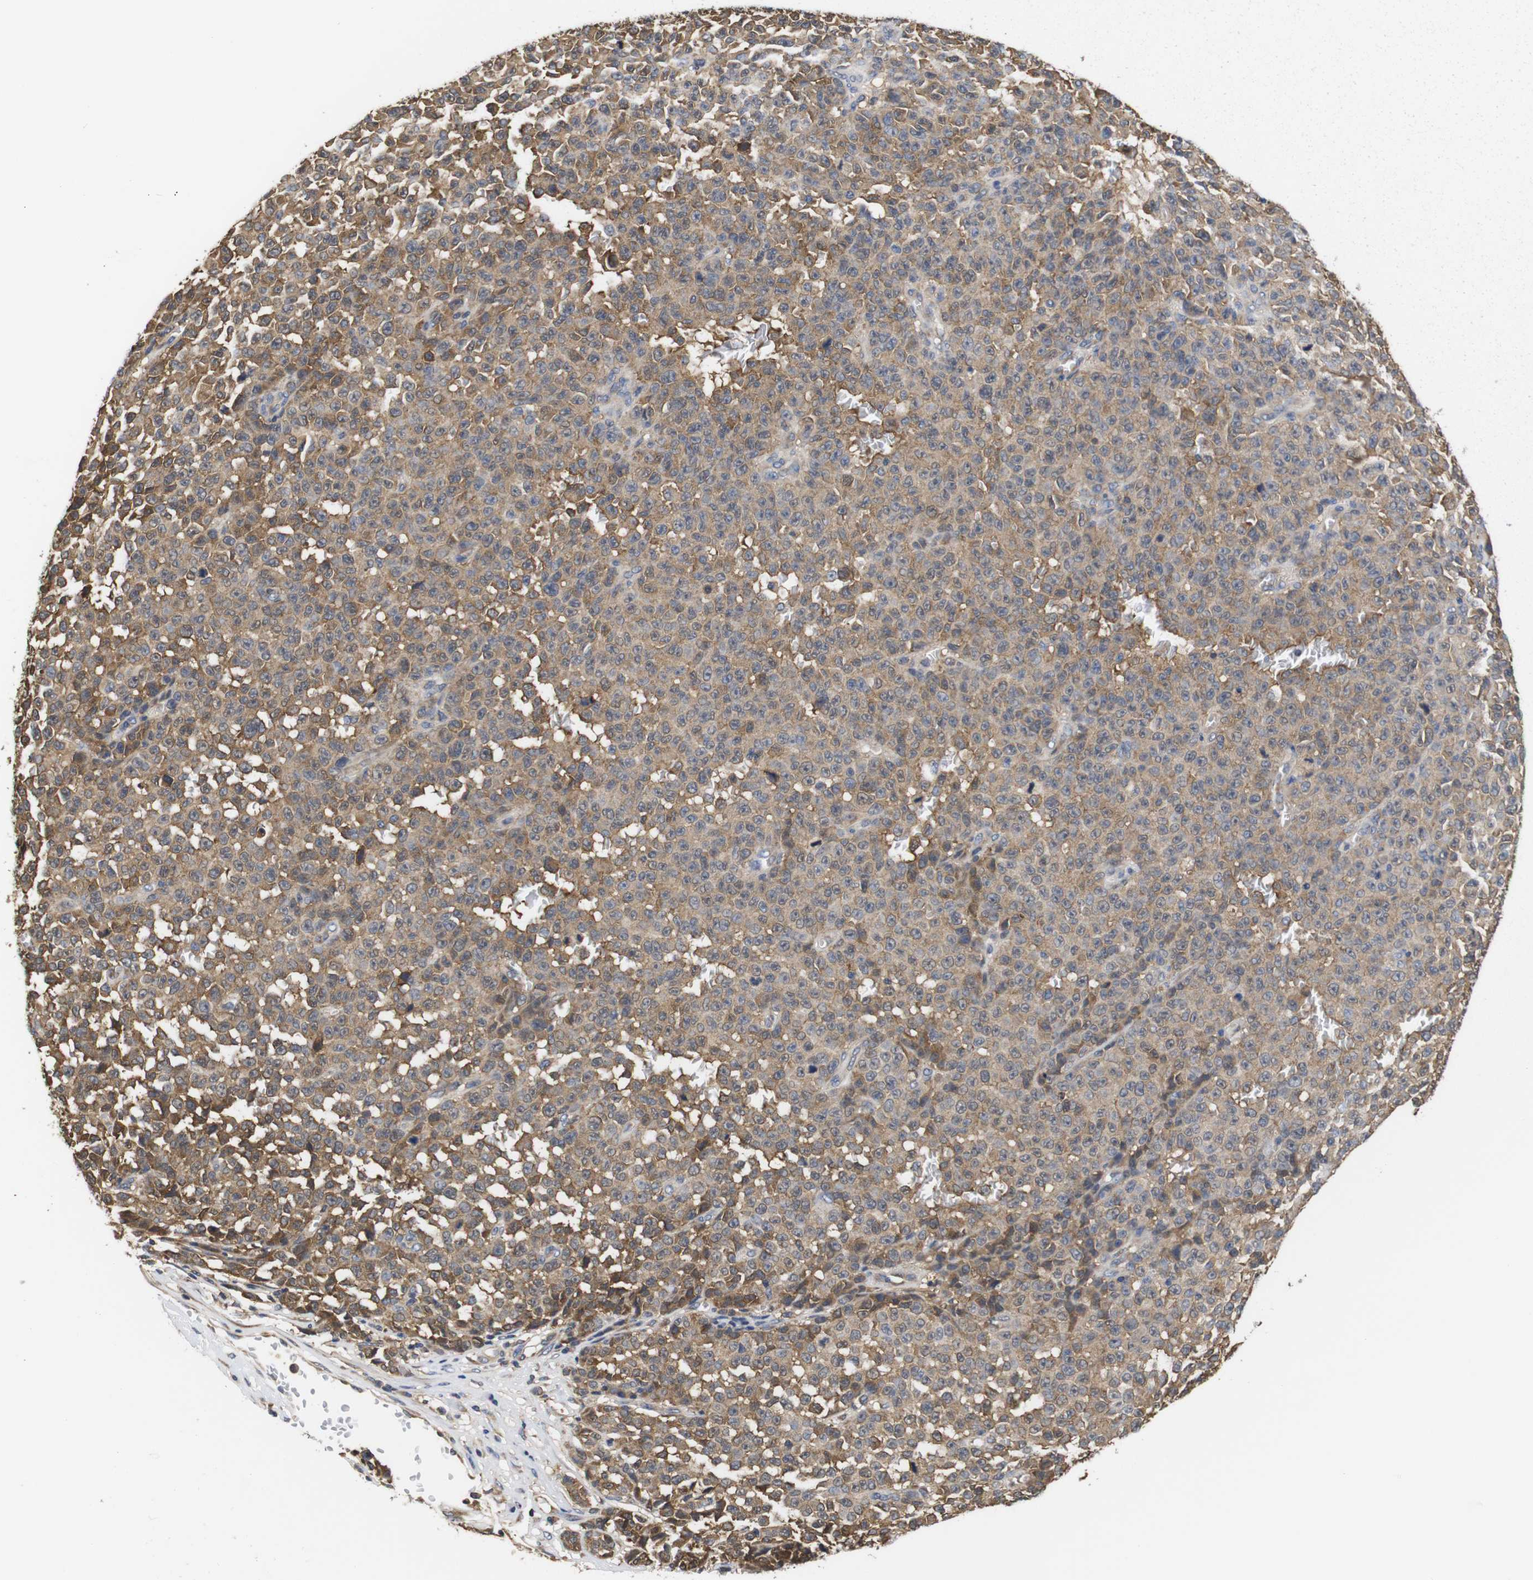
{"staining": {"intensity": "moderate", "quantity": ">75%", "location": "cytoplasmic/membranous"}, "tissue": "melanoma", "cell_type": "Tumor cells", "image_type": "cancer", "snomed": [{"axis": "morphology", "description": "Malignant melanoma, NOS"}, {"axis": "topography", "description": "Skin"}], "caption": "The immunohistochemical stain labels moderate cytoplasmic/membranous positivity in tumor cells of melanoma tissue.", "gene": "LRRCC1", "patient": {"sex": "female", "age": 82}}